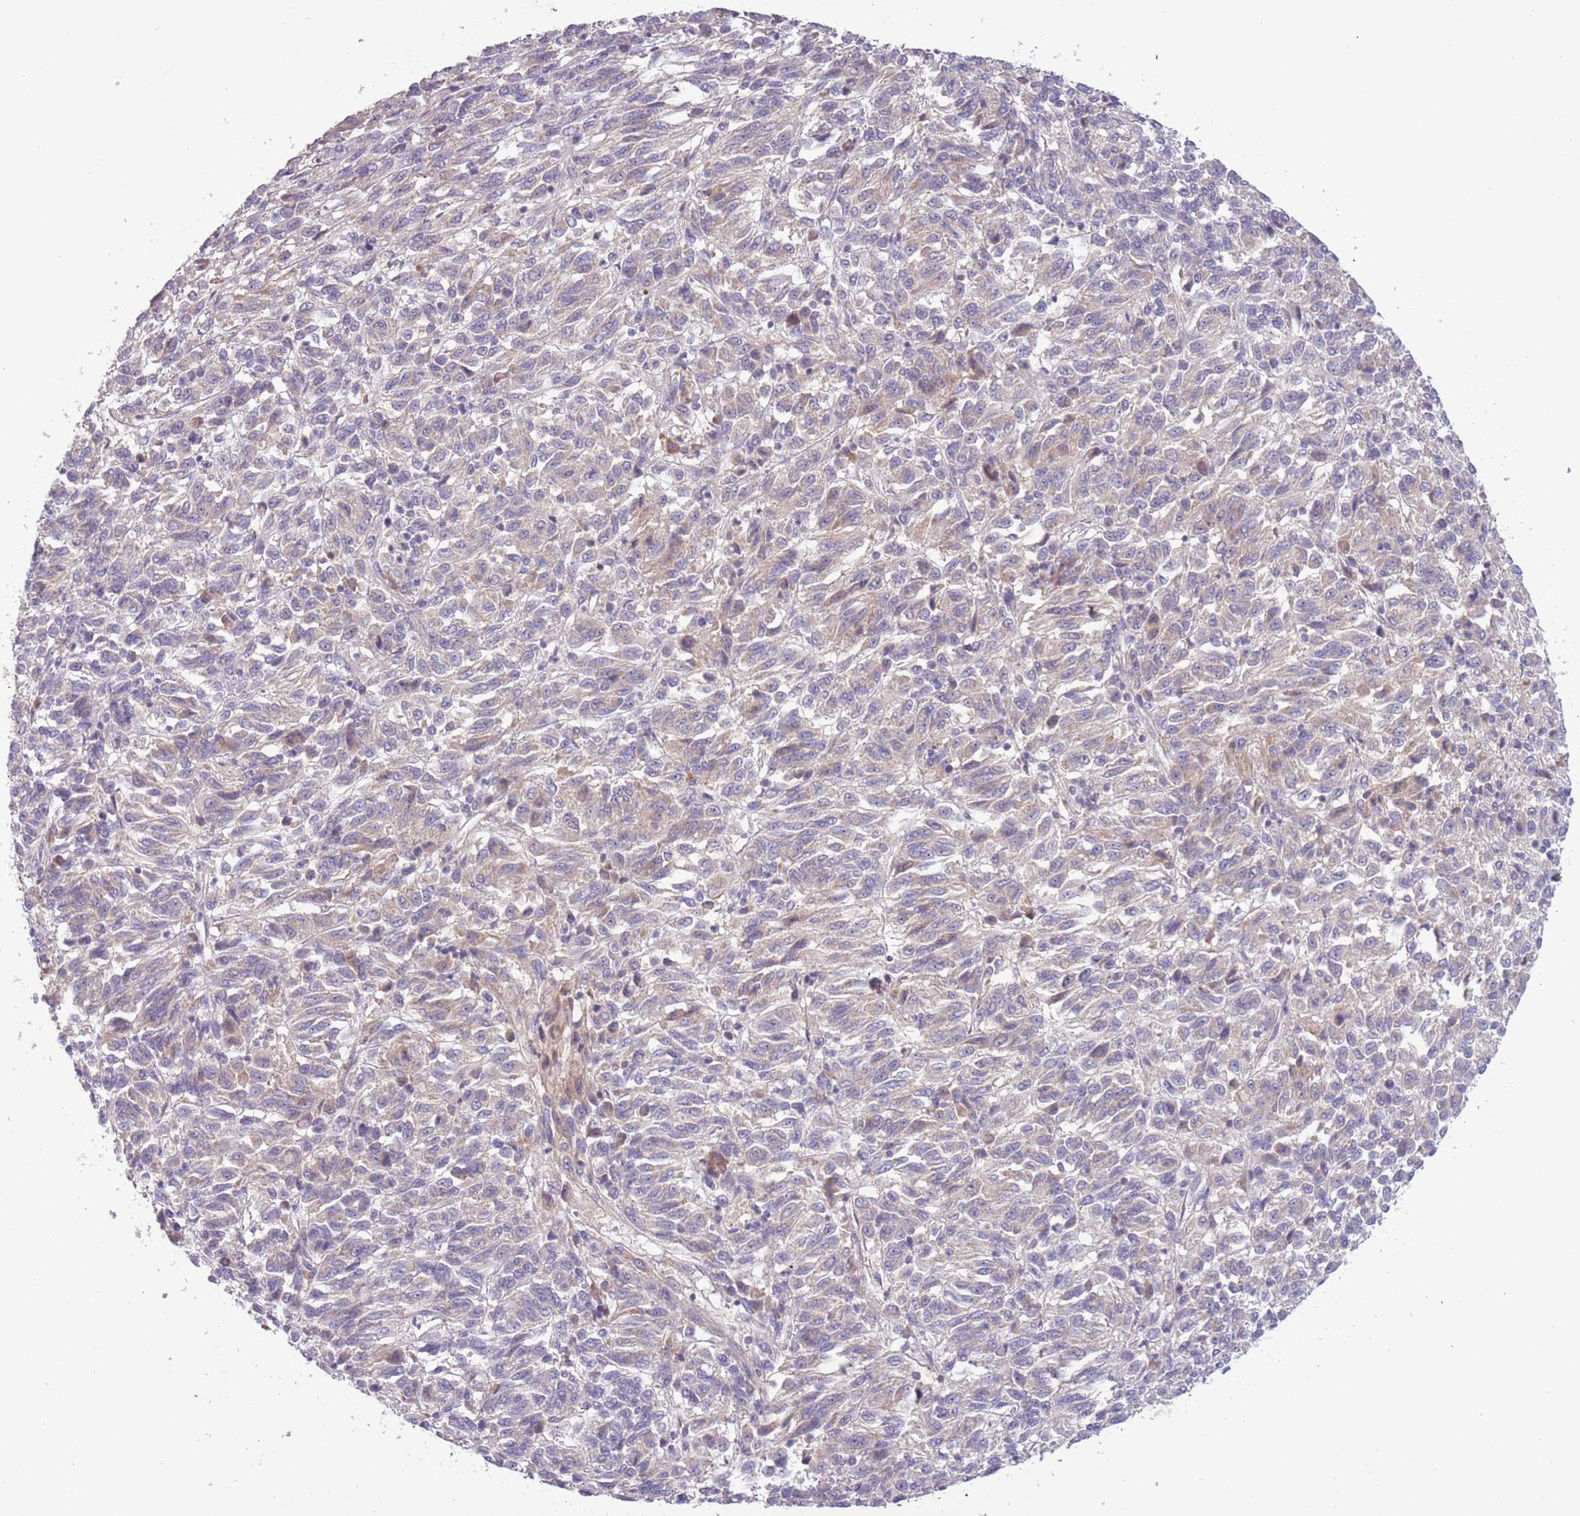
{"staining": {"intensity": "weak", "quantity": "<25%", "location": "cytoplasmic/membranous"}, "tissue": "melanoma", "cell_type": "Tumor cells", "image_type": "cancer", "snomed": [{"axis": "morphology", "description": "Malignant melanoma, Metastatic site"}, {"axis": "topography", "description": "Lung"}], "caption": "The image exhibits no significant positivity in tumor cells of malignant melanoma (metastatic site). (Brightfield microscopy of DAB immunohistochemistry (IHC) at high magnification).", "gene": "SHROOM3", "patient": {"sex": "male", "age": 64}}